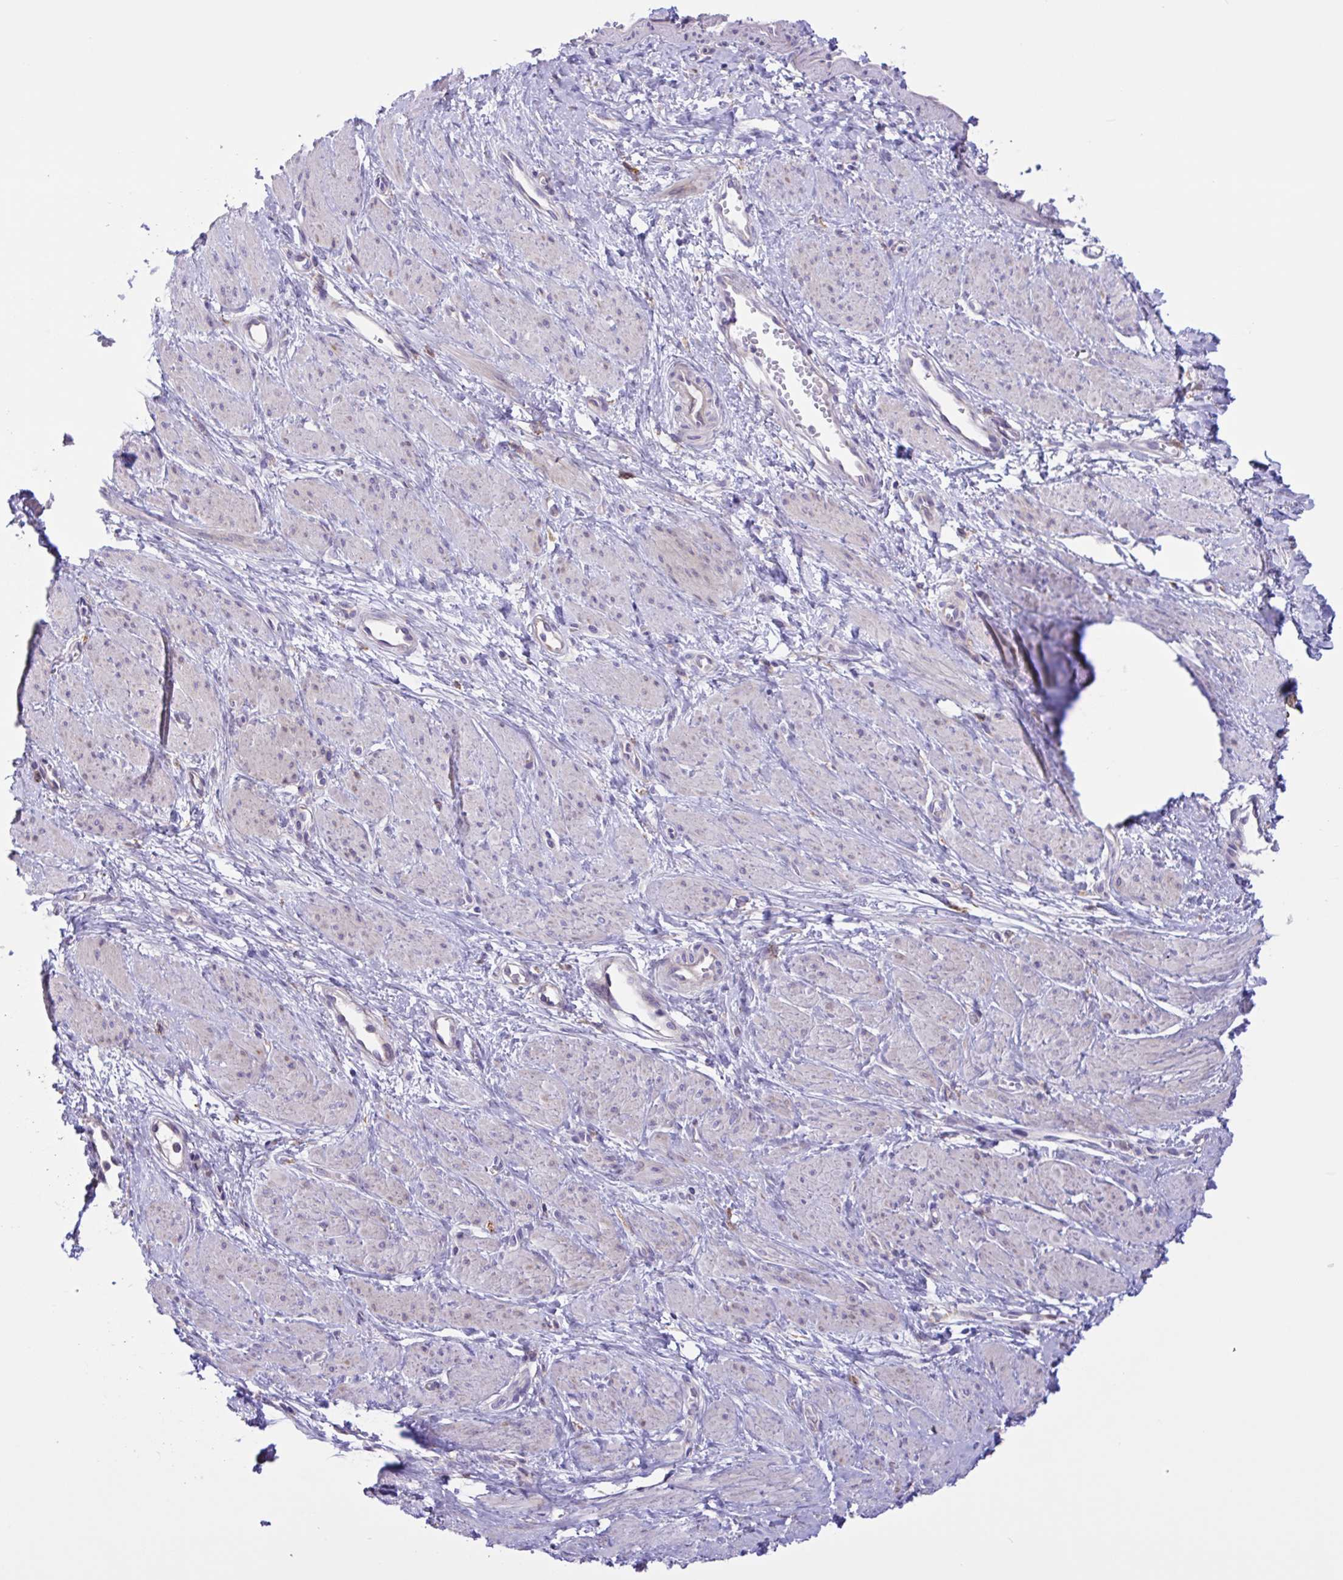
{"staining": {"intensity": "negative", "quantity": "none", "location": "none"}, "tissue": "smooth muscle", "cell_type": "Smooth muscle cells", "image_type": "normal", "snomed": [{"axis": "morphology", "description": "Normal tissue, NOS"}, {"axis": "topography", "description": "Smooth muscle"}, {"axis": "topography", "description": "Uterus"}], "caption": "IHC histopathology image of benign smooth muscle: smooth muscle stained with DAB reveals no significant protein expression in smooth muscle cells. (Stains: DAB (3,3'-diaminobenzidine) IHC with hematoxylin counter stain, Microscopy: brightfield microscopy at high magnification).", "gene": "DSC3", "patient": {"sex": "female", "age": 39}}